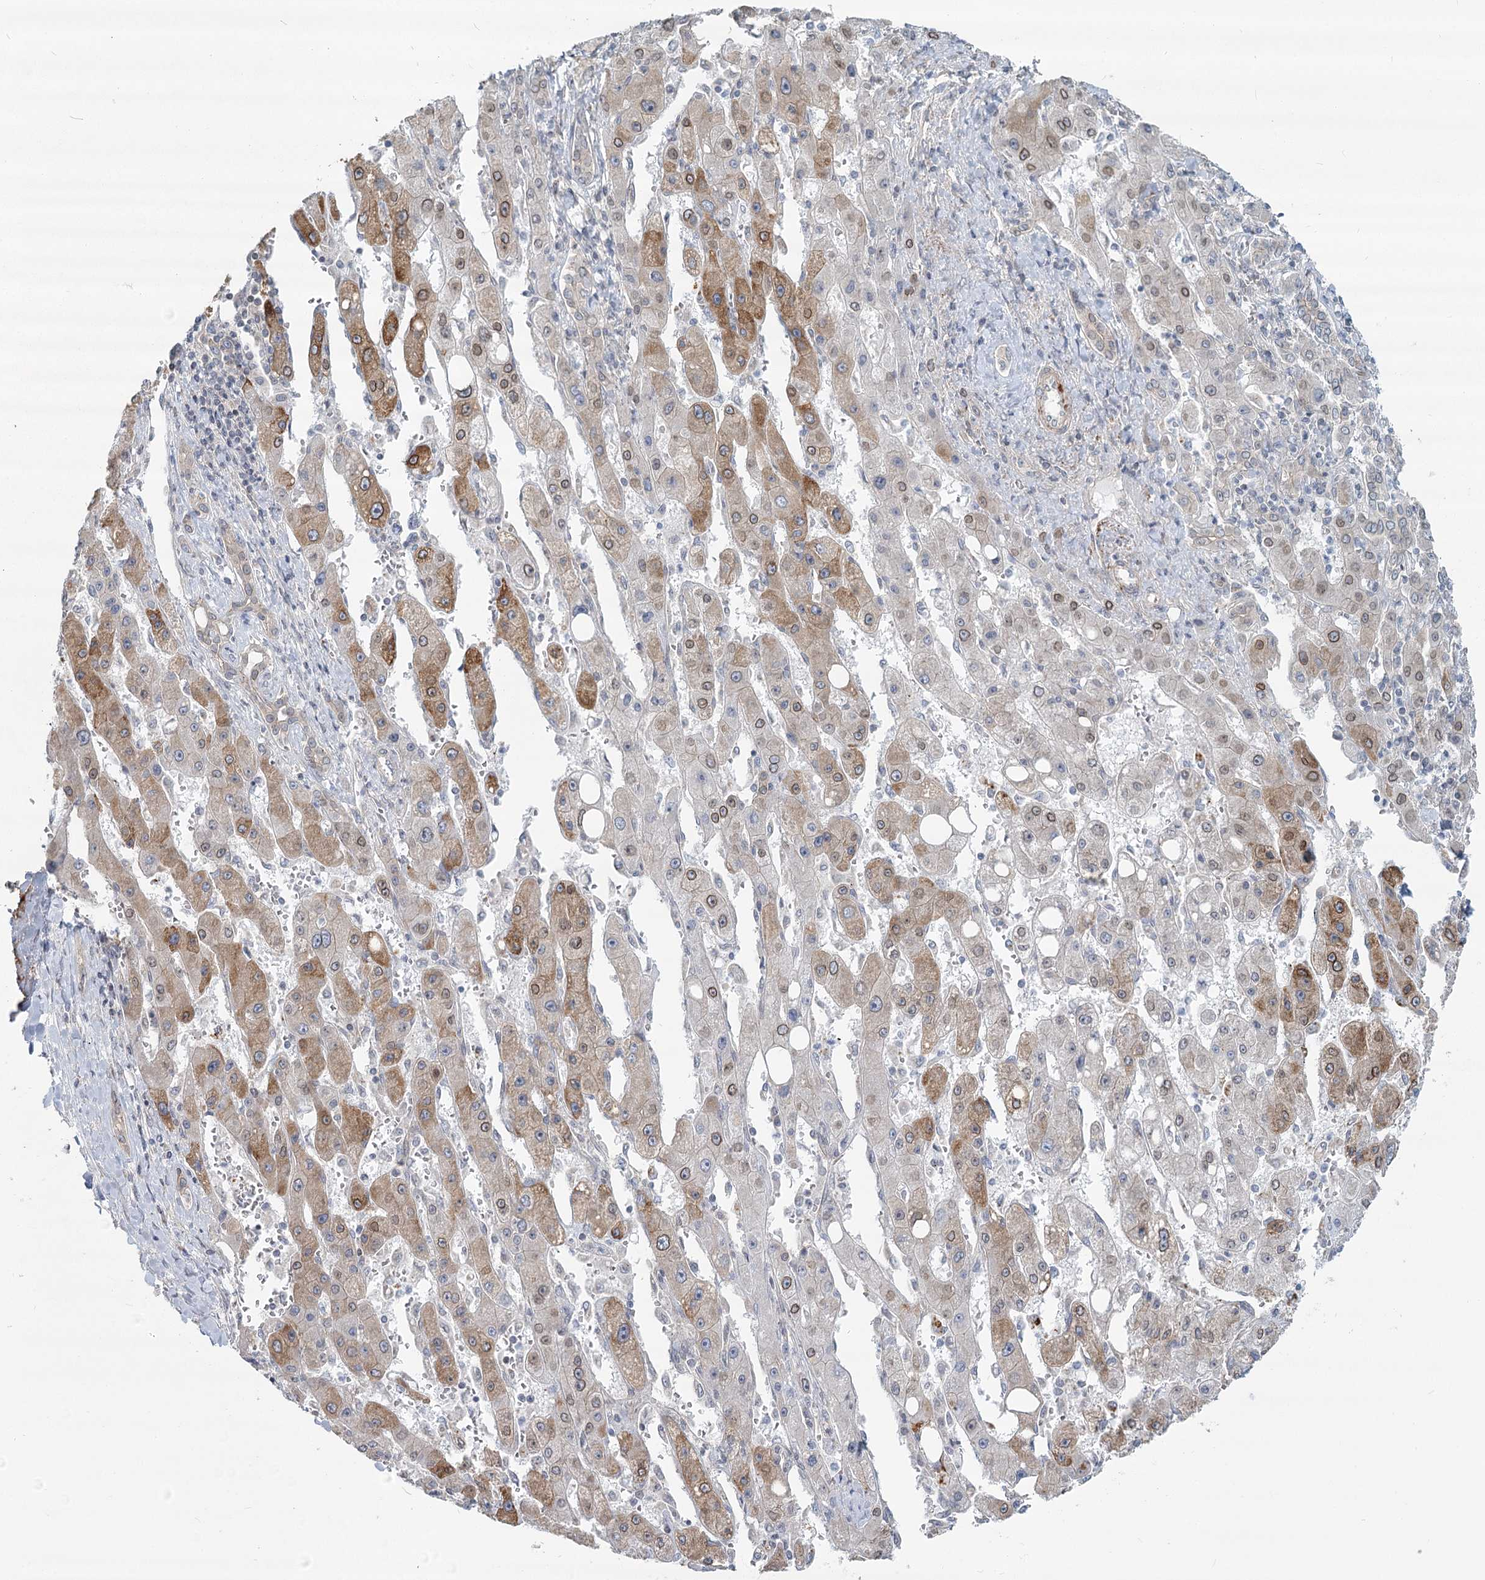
{"staining": {"intensity": "moderate", "quantity": "25%-75%", "location": "cytoplasmic/membranous,nuclear"}, "tissue": "liver cancer", "cell_type": "Tumor cells", "image_type": "cancer", "snomed": [{"axis": "morphology", "description": "Carcinoma, Hepatocellular, NOS"}, {"axis": "topography", "description": "Liver"}], "caption": "Human hepatocellular carcinoma (liver) stained for a protein (brown) reveals moderate cytoplasmic/membranous and nuclear positive staining in about 25%-75% of tumor cells.", "gene": "SPINK13", "patient": {"sex": "female", "age": 73}}